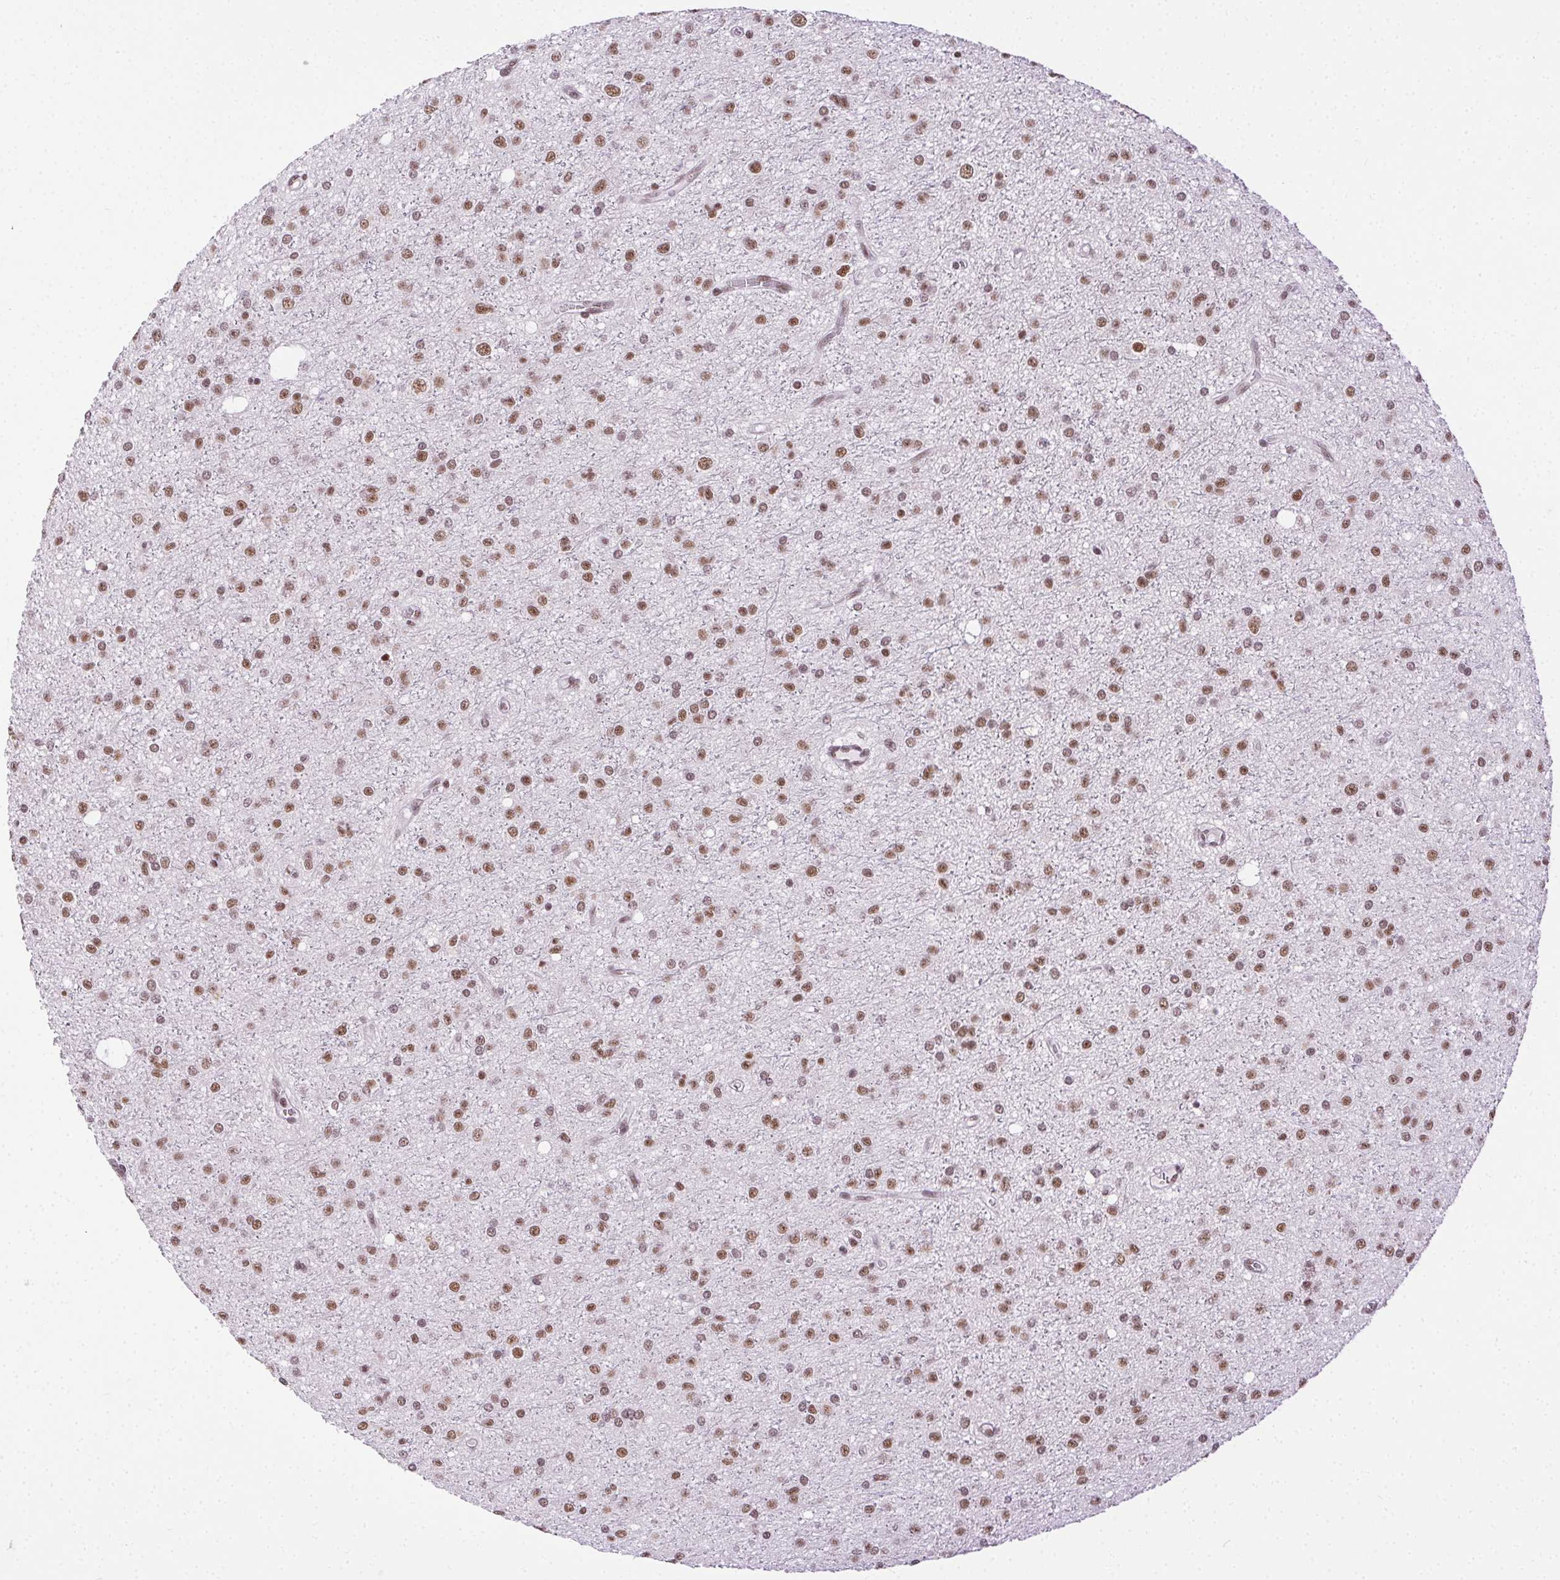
{"staining": {"intensity": "moderate", "quantity": ">75%", "location": "nuclear"}, "tissue": "glioma", "cell_type": "Tumor cells", "image_type": "cancer", "snomed": [{"axis": "morphology", "description": "Glioma, malignant, Low grade"}, {"axis": "topography", "description": "Brain"}], "caption": "Tumor cells demonstrate medium levels of moderate nuclear expression in about >75% of cells in human malignant glioma (low-grade). (Stains: DAB in brown, nuclei in blue, Microscopy: brightfield microscopy at high magnification).", "gene": "TRA2B", "patient": {"sex": "male", "age": 27}}